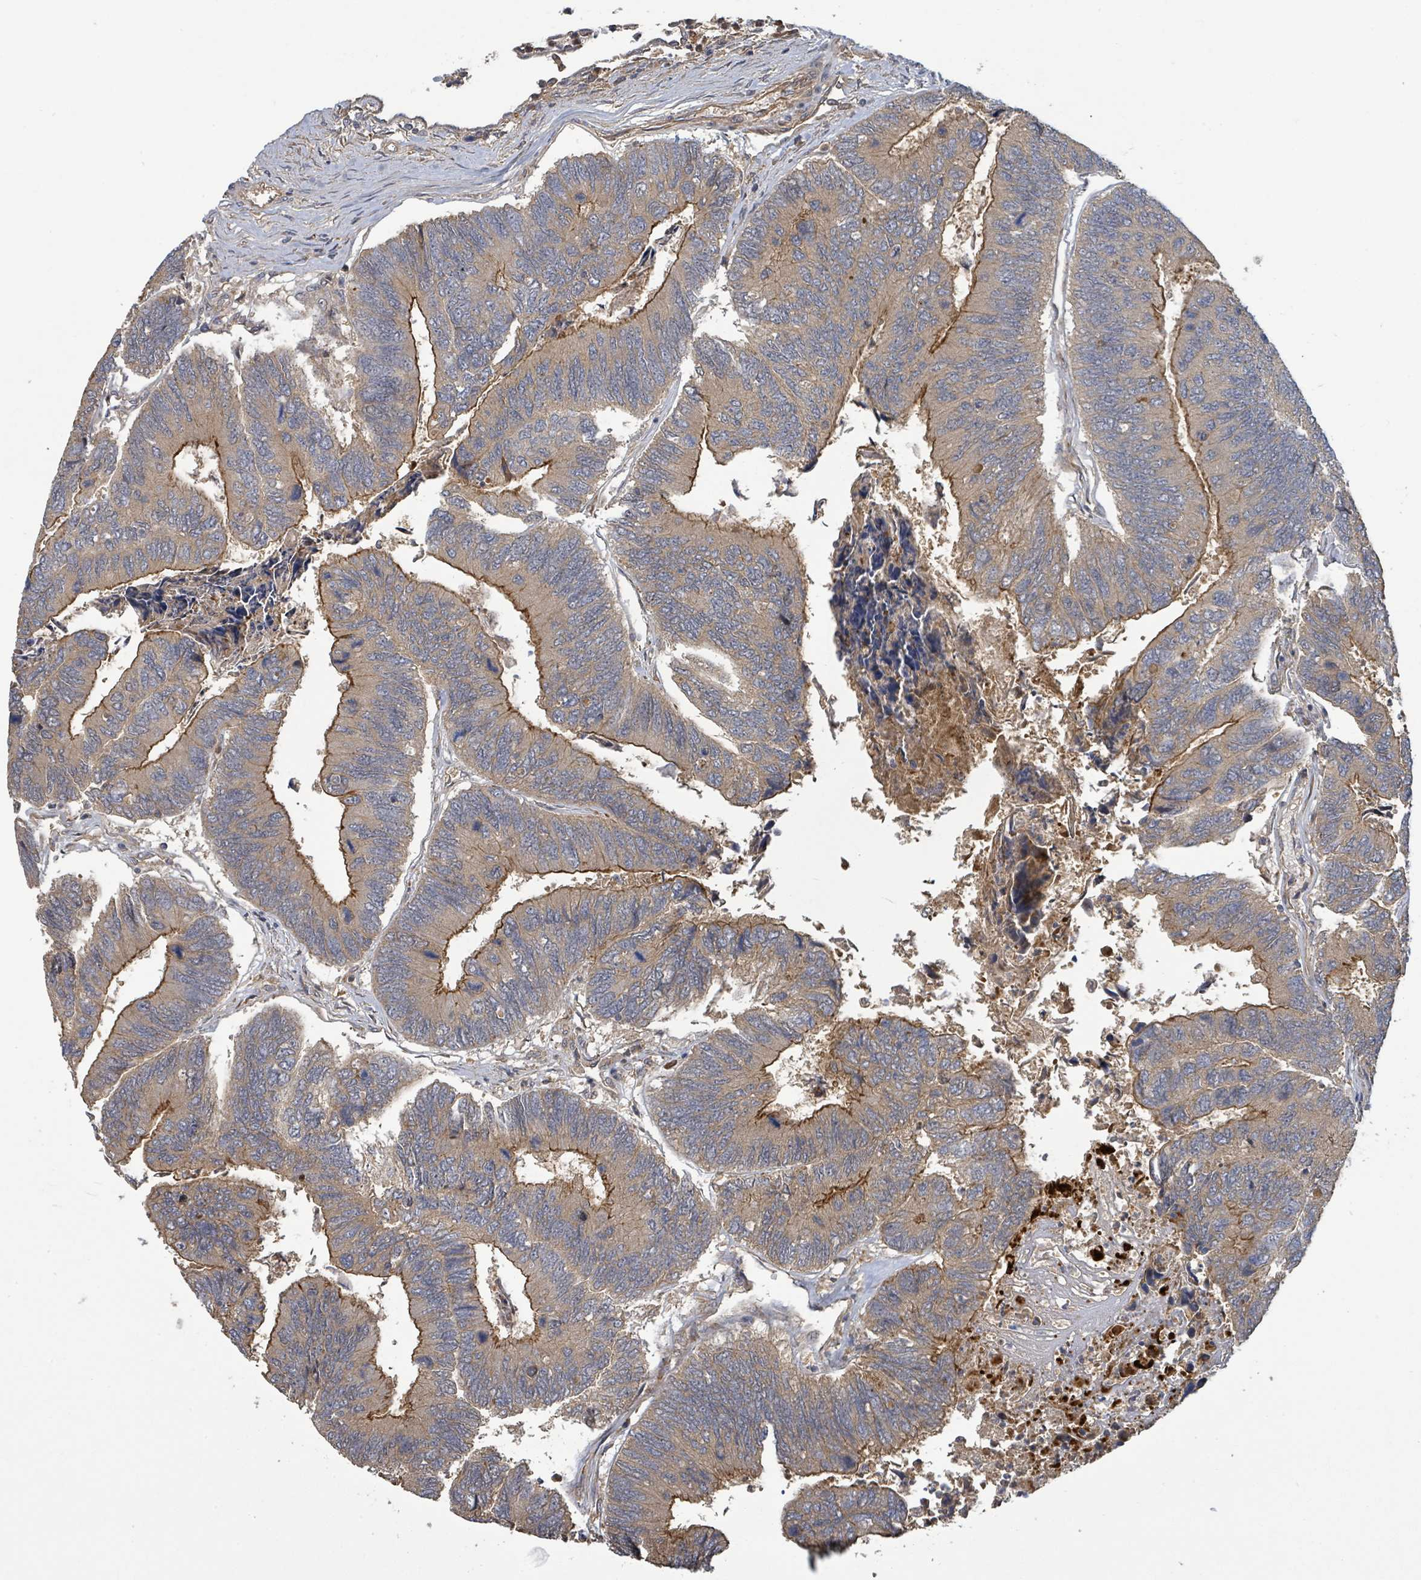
{"staining": {"intensity": "moderate", "quantity": "25%-75%", "location": "cytoplasmic/membranous"}, "tissue": "colorectal cancer", "cell_type": "Tumor cells", "image_type": "cancer", "snomed": [{"axis": "morphology", "description": "Adenocarcinoma, NOS"}, {"axis": "topography", "description": "Colon"}], "caption": "Immunohistochemistry (IHC) (DAB (3,3'-diaminobenzidine)) staining of colorectal cancer shows moderate cytoplasmic/membranous protein staining in approximately 25%-75% of tumor cells. The protein of interest is stained brown, and the nuclei are stained in blue (DAB IHC with brightfield microscopy, high magnification).", "gene": "STARD4", "patient": {"sex": "female", "age": 67}}